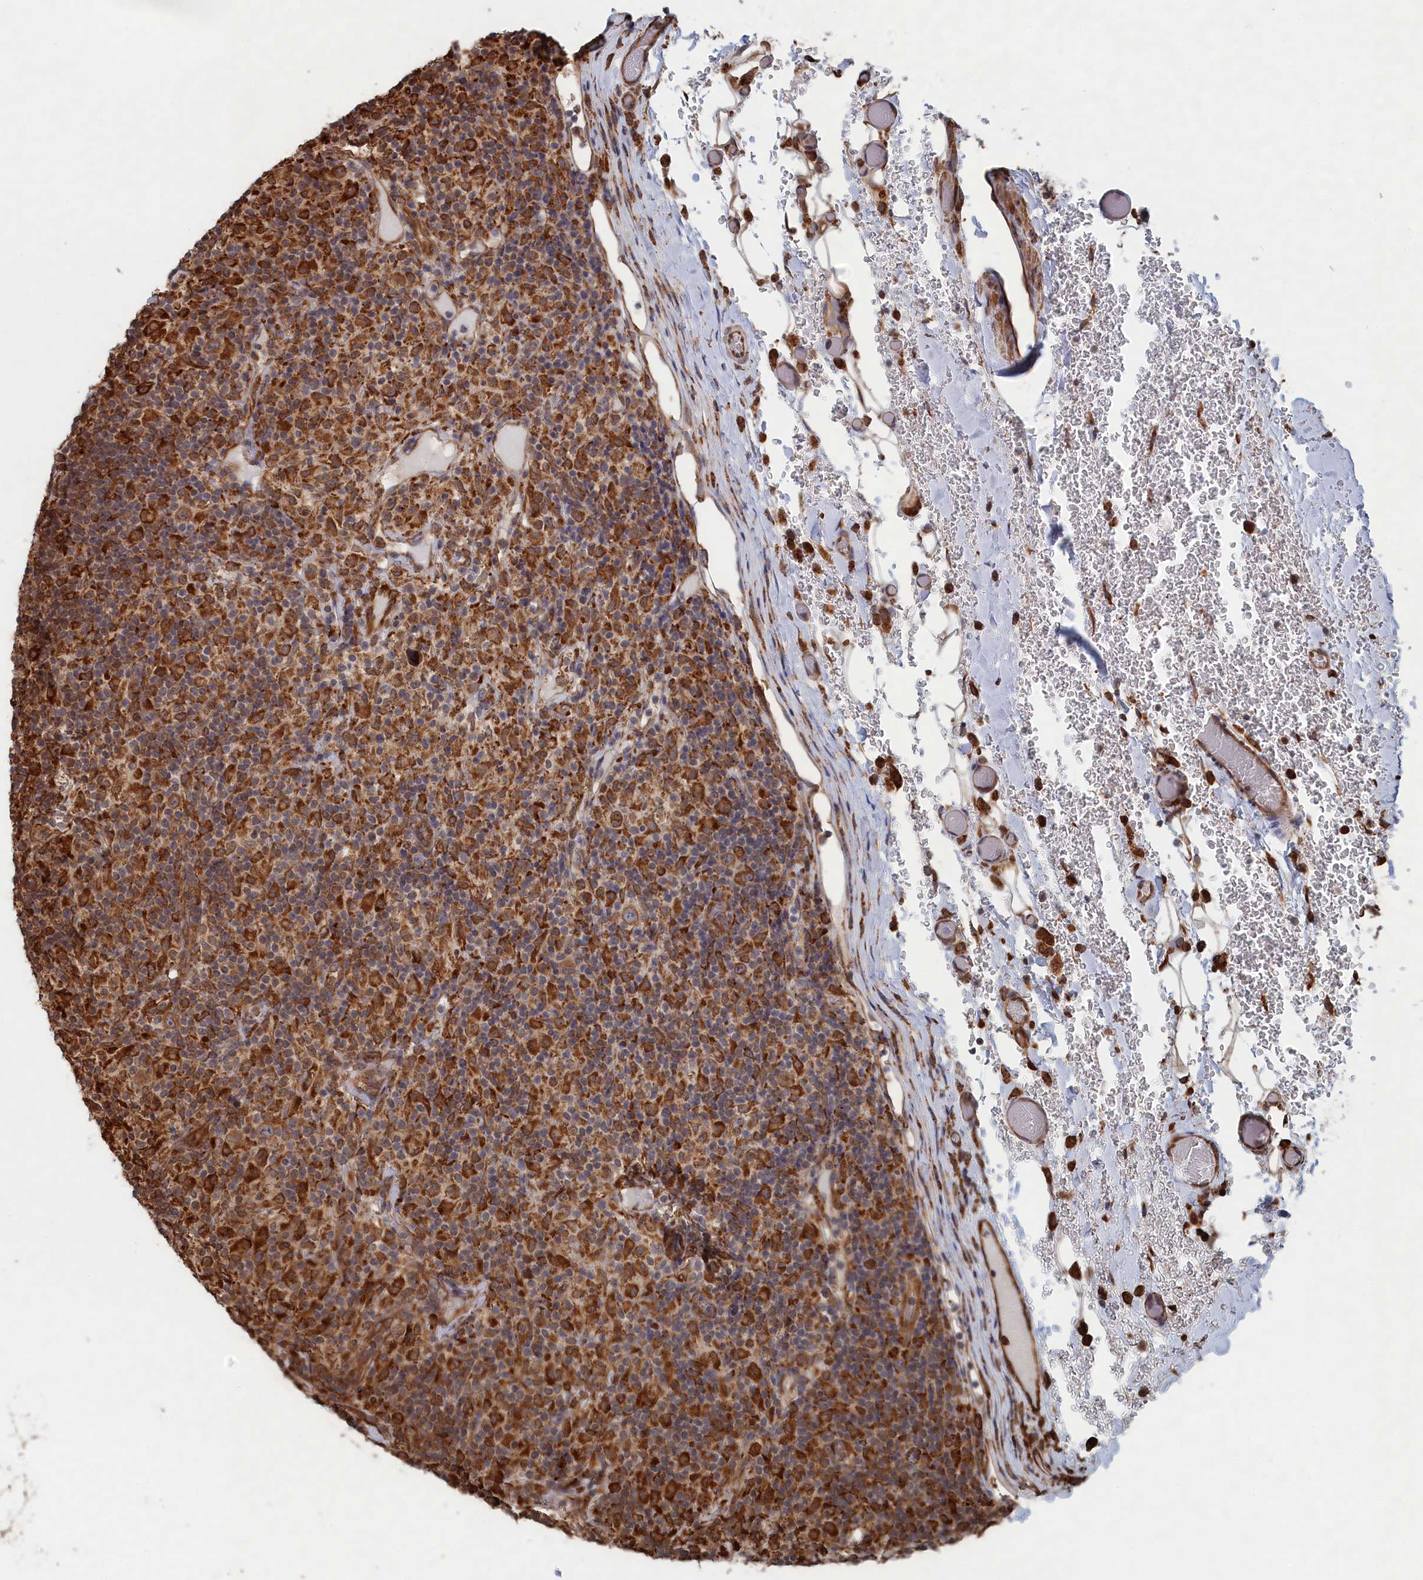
{"staining": {"intensity": "moderate", "quantity": ">75%", "location": "cytoplasmic/membranous"}, "tissue": "lymphoma", "cell_type": "Tumor cells", "image_type": "cancer", "snomed": [{"axis": "morphology", "description": "Hodgkin's disease, NOS"}, {"axis": "topography", "description": "Lymph node"}], "caption": "Approximately >75% of tumor cells in Hodgkin's disease display moderate cytoplasmic/membranous protein expression as visualized by brown immunohistochemical staining.", "gene": "BPIFB6", "patient": {"sex": "male", "age": 70}}